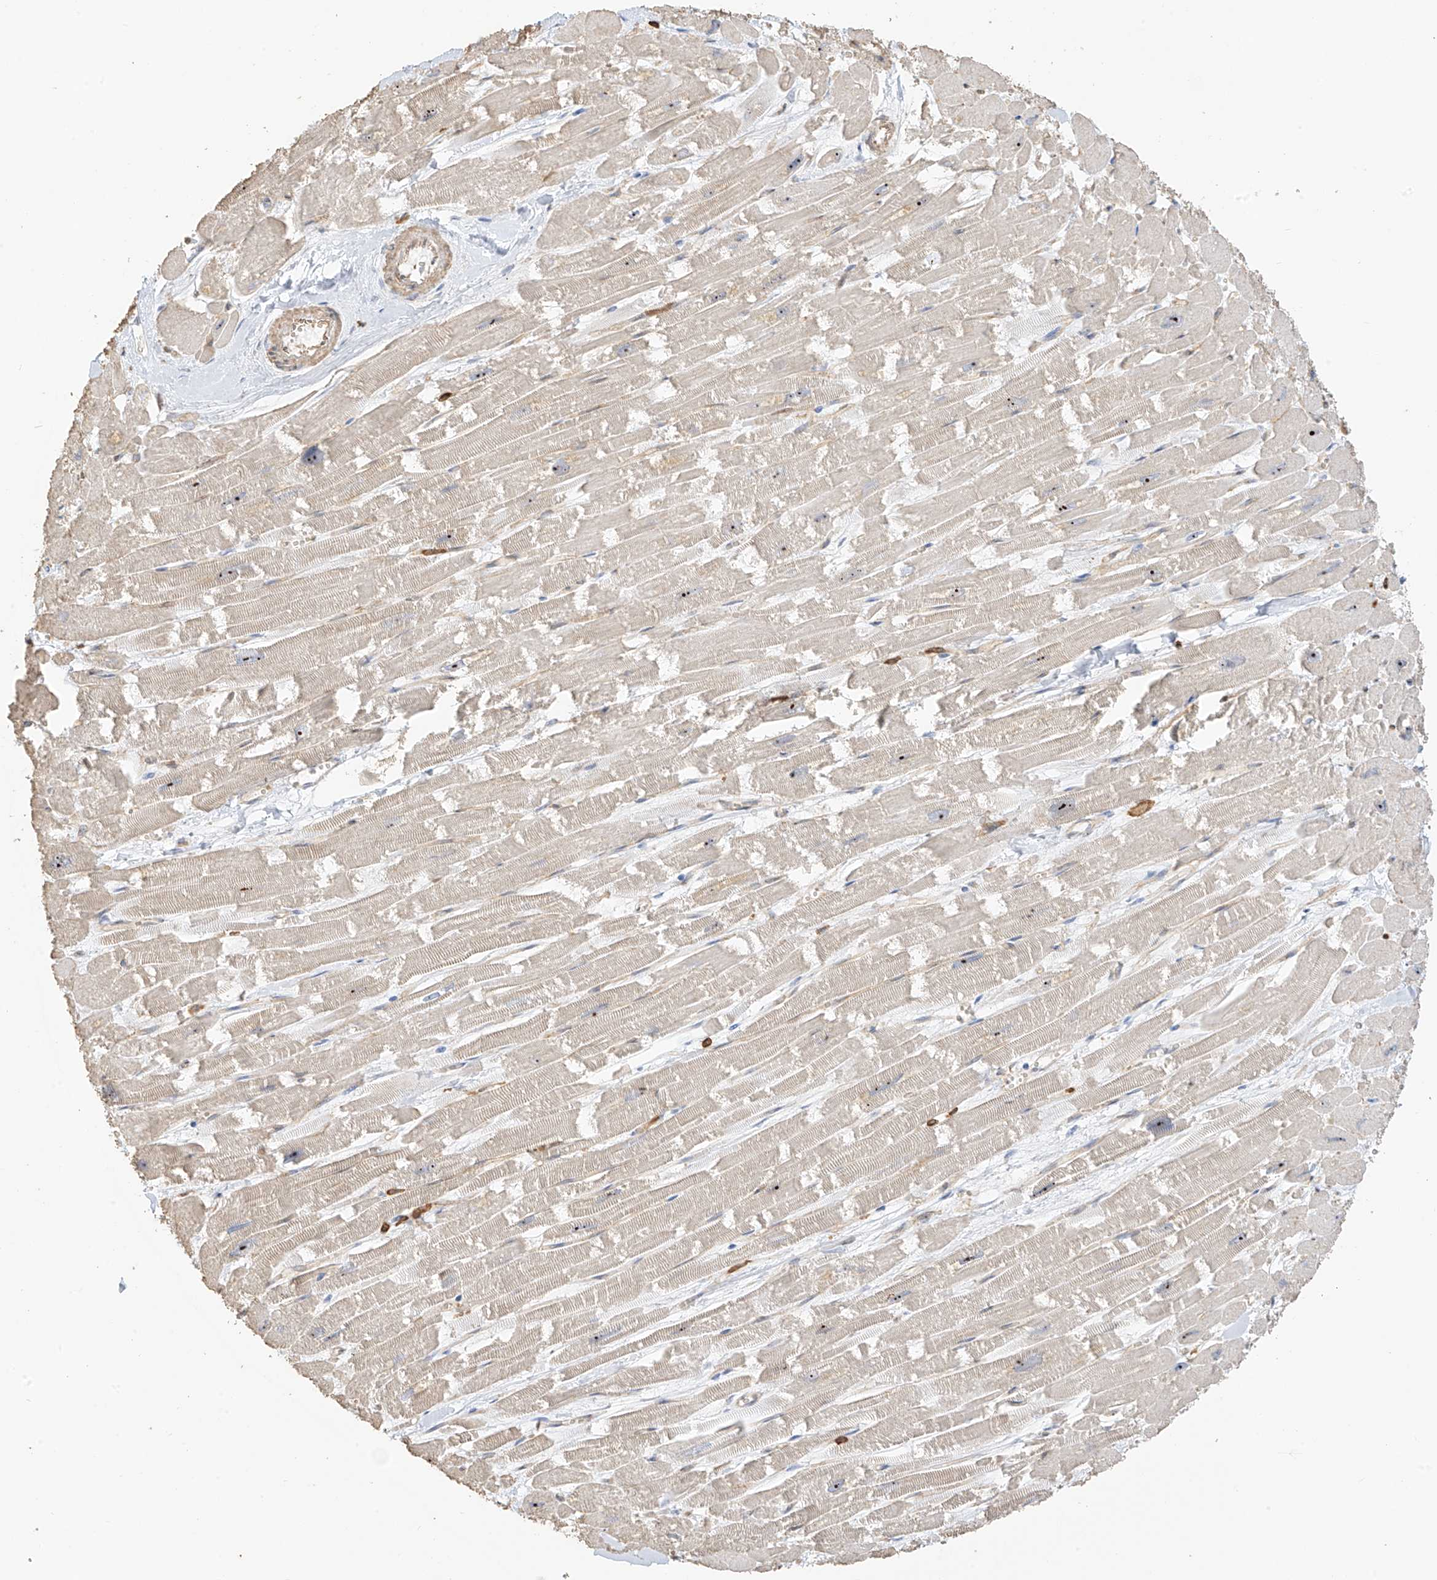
{"staining": {"intensity": "moderate", "quantity": "<25%", "location": "nuclear"}, "tissue": "heart muscle", "cell_type": "Cardiomyocytes", "image_type": "normal", "snomed": [{"axis": "morphology", "description": "Normal tissue, NOS"}, {"axis": "topography", "description": "Heart"}], "caption": "Cardiomyocytes show moderate nuclear staining in about <25% of cells in unremarkable heart muscle. Immunohistochemistry stains the protein of interest in brown and the nuclei are stained blue.", "gene": "ARHGAP25", "patient": {"sex": "male", "age": 54}}